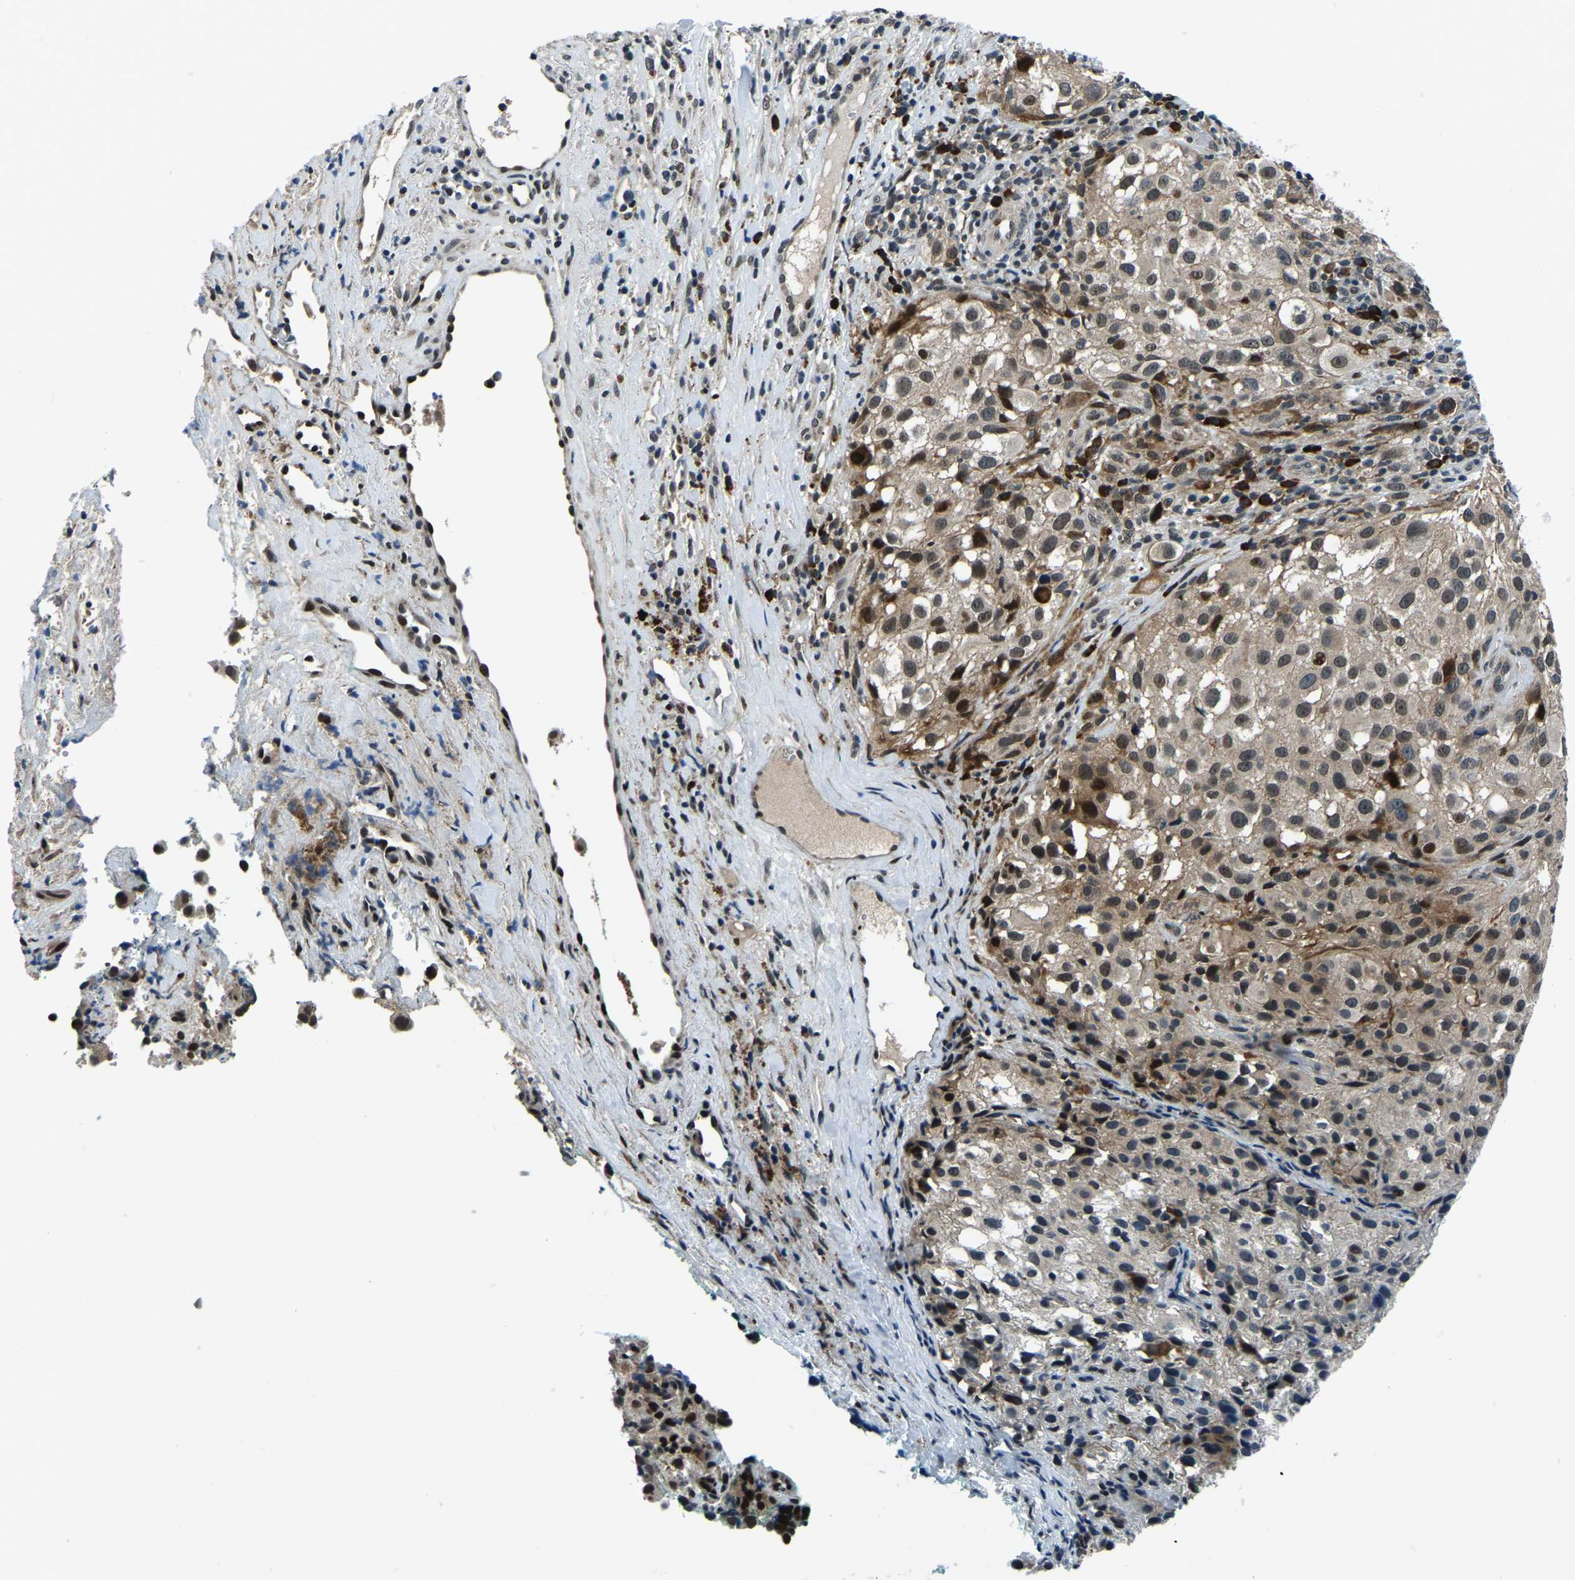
{"staining": {"intensity": "moderate", "quantity": "25%-75%", "location": "cytoplasmic/membranous,nuclear"}, "tissue": "melanoma", "cell_type": "Tumor cells", "image_type": "cancer", "snomed": [{"axis": "morphology", "description": "Necrosis, NOS"}, {"axis": "morphology", "description": "Malignant melanoma, NOS"}, {"axis": "topography", "description": "Skin"}], "caption": "There is medium levels of moderate cytoplasmic/membranous and nuclear positivity in tumor cells of melanoma, as demonstrated by immunohistochemical staining (brown color).", "gene": "ING2", "patient": {"sex": "female", "age": 87}}